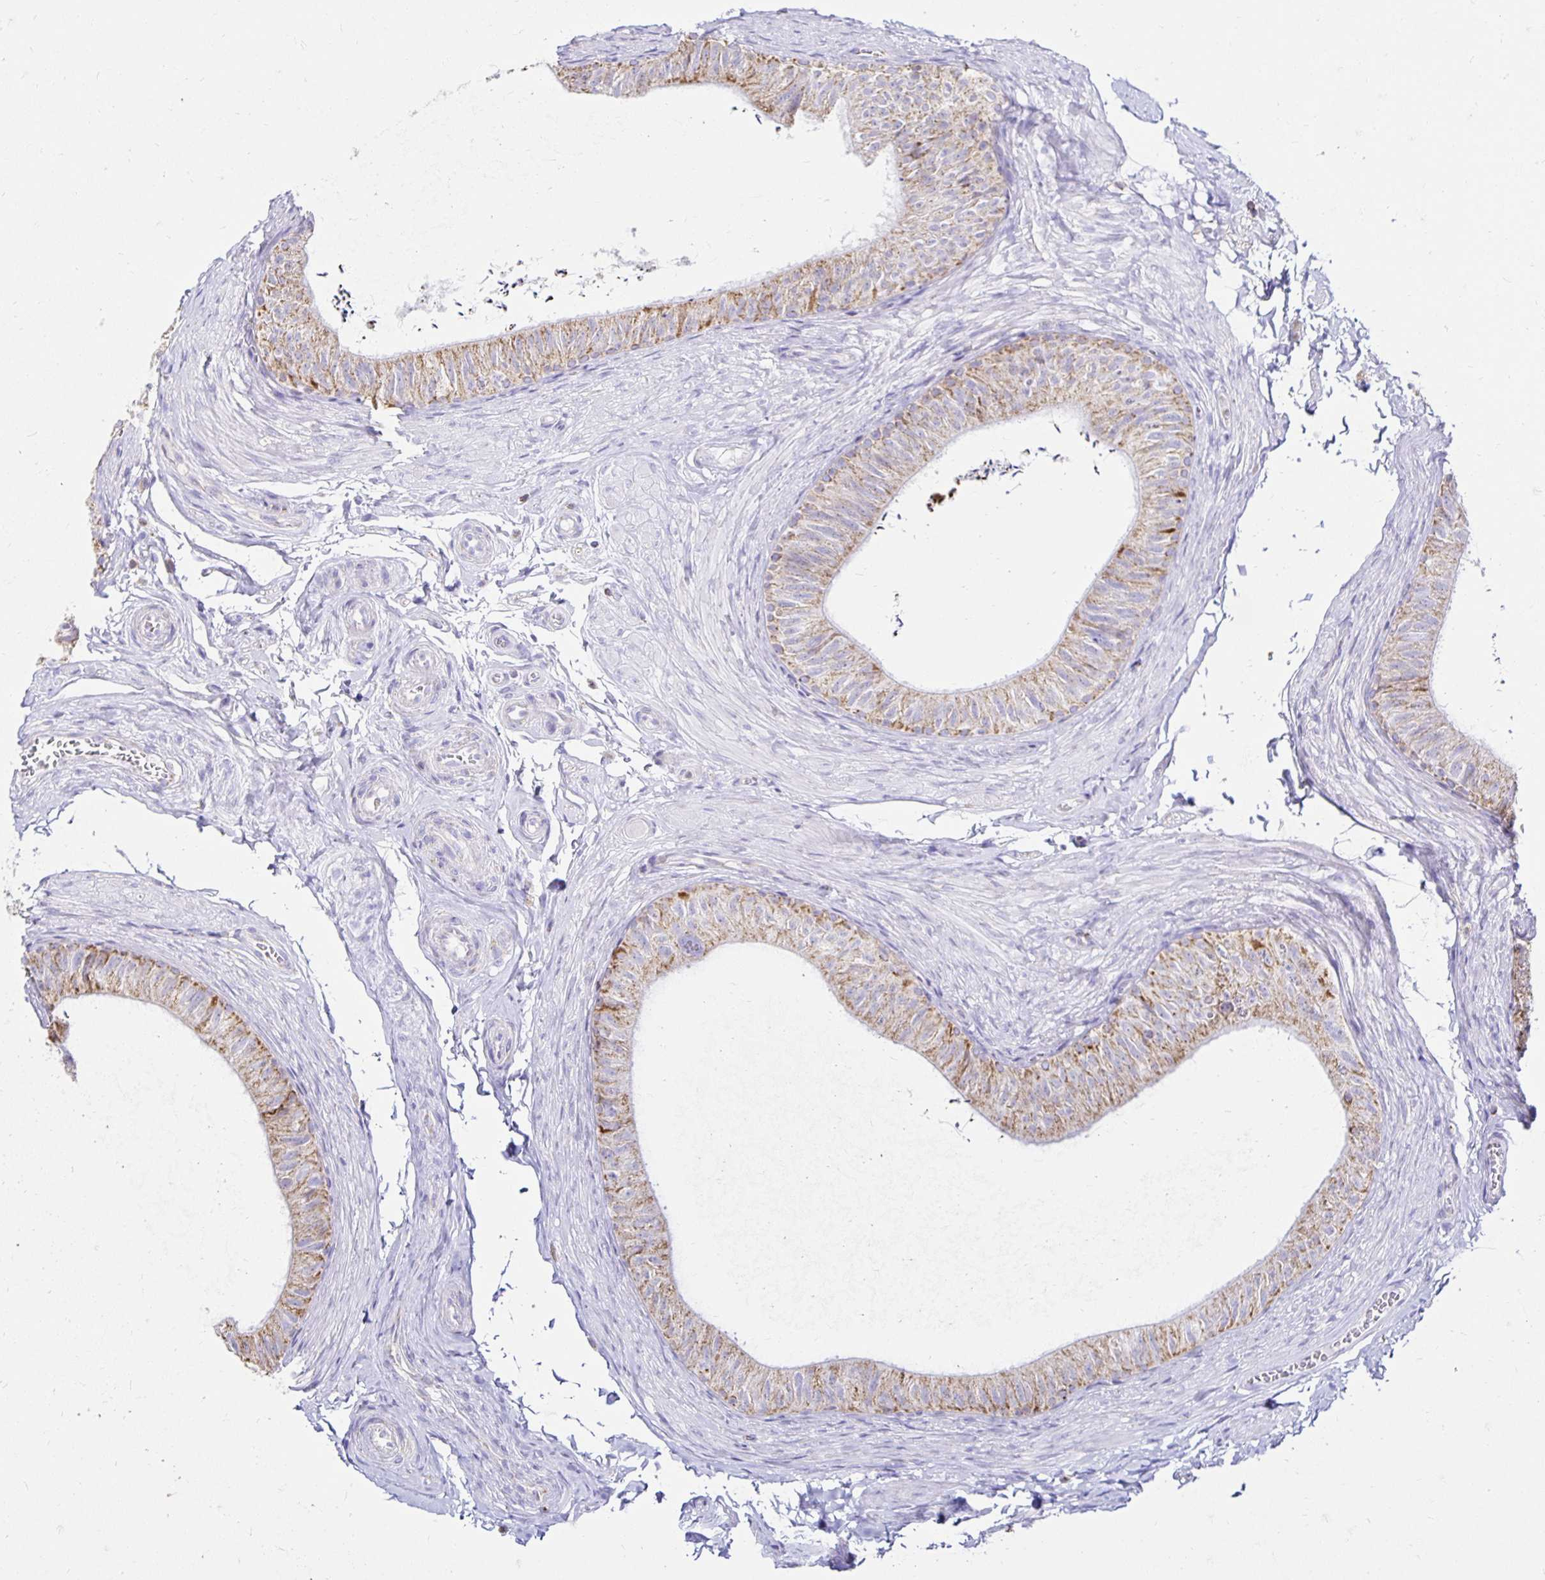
{"staining": {"intensity": "moderate", "quantity": "25%-75%", "location": "cytoplasmic/membranous"}, "tissue": "epididymis", "cell_type": "Glandular cells", "image_type": "normal", "snomed": [{"axis": "morphology", "description": "Normal tissue, NOS"}, {"axis": "topography", "description": "Epididymis, spermatic cord, NOS"}, {"axis": "topography", "description": "Epididymis"}, {"axis": "topography", "description": "Peripheral nerve tissue"}], "caption": "A brown stain labels moderate cytoplasmic/membranous positivity of a protein in glandular cells of normal epididymis. (brown staining indicates protein expression, while blue staining denotes nuclei).", "gene": "PLAAT2", "patient": {"sex": "male", "age": 29}}